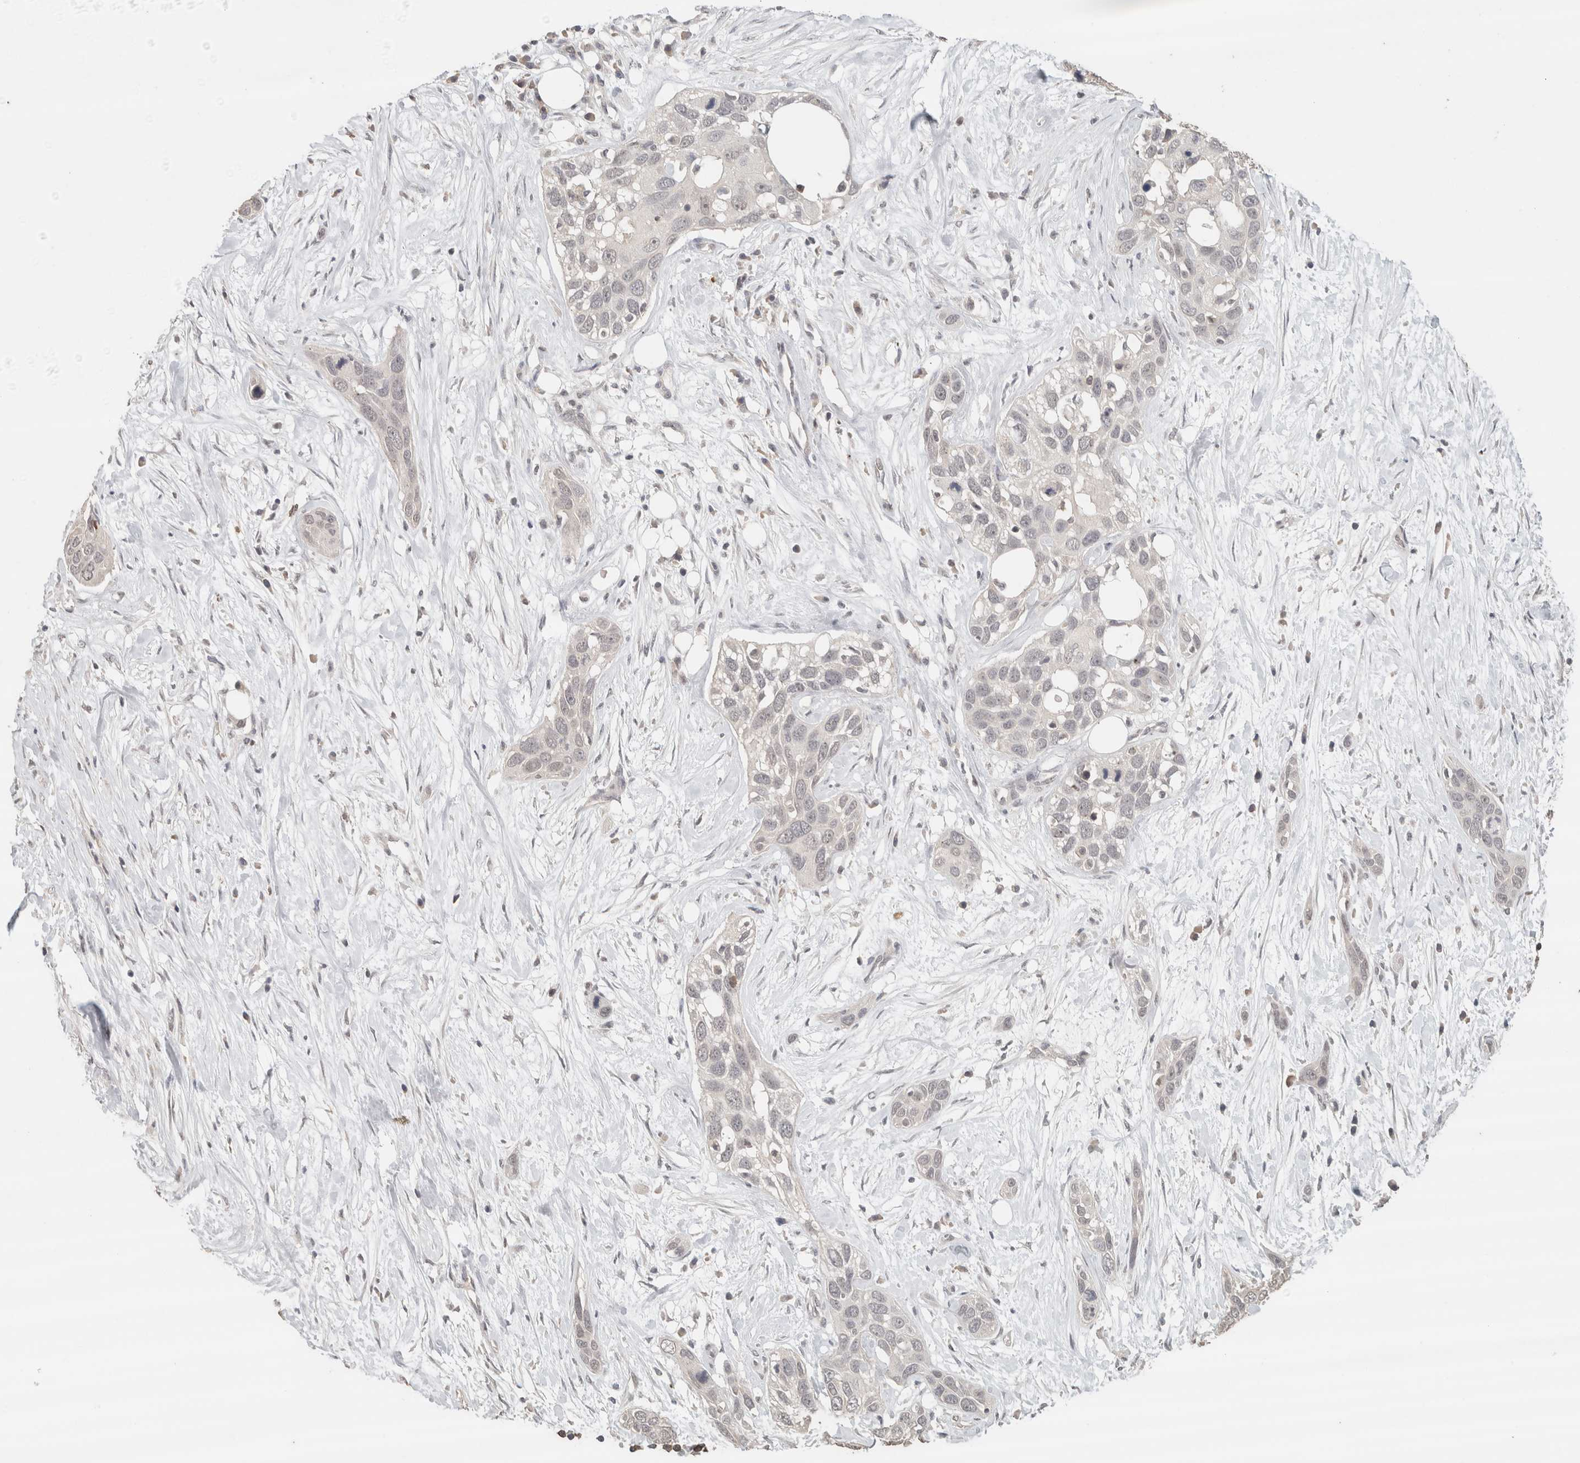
{"staining": {"intensity": "negative", "quantity": "none", "location": "none"}, "tissue": "pancreatic cancer", "cell_type": "Tumor cells", "image_type": "cancer", "snomed": [{"axis": "morphology", "description": "Adenocarcinoma, NOS"}, {"axis": "topography", "description": "Pancreas"}], "caption": "This histopathology image is of pancreatic cancer (adenocarcinoma) stained with immunohistochemistry to label a protein in brown with the nuclei are counter-stained blue. There is no expression in tumor cells.", "gene": "TRAT1", "patient": {"sex": "female", "age": 60}}